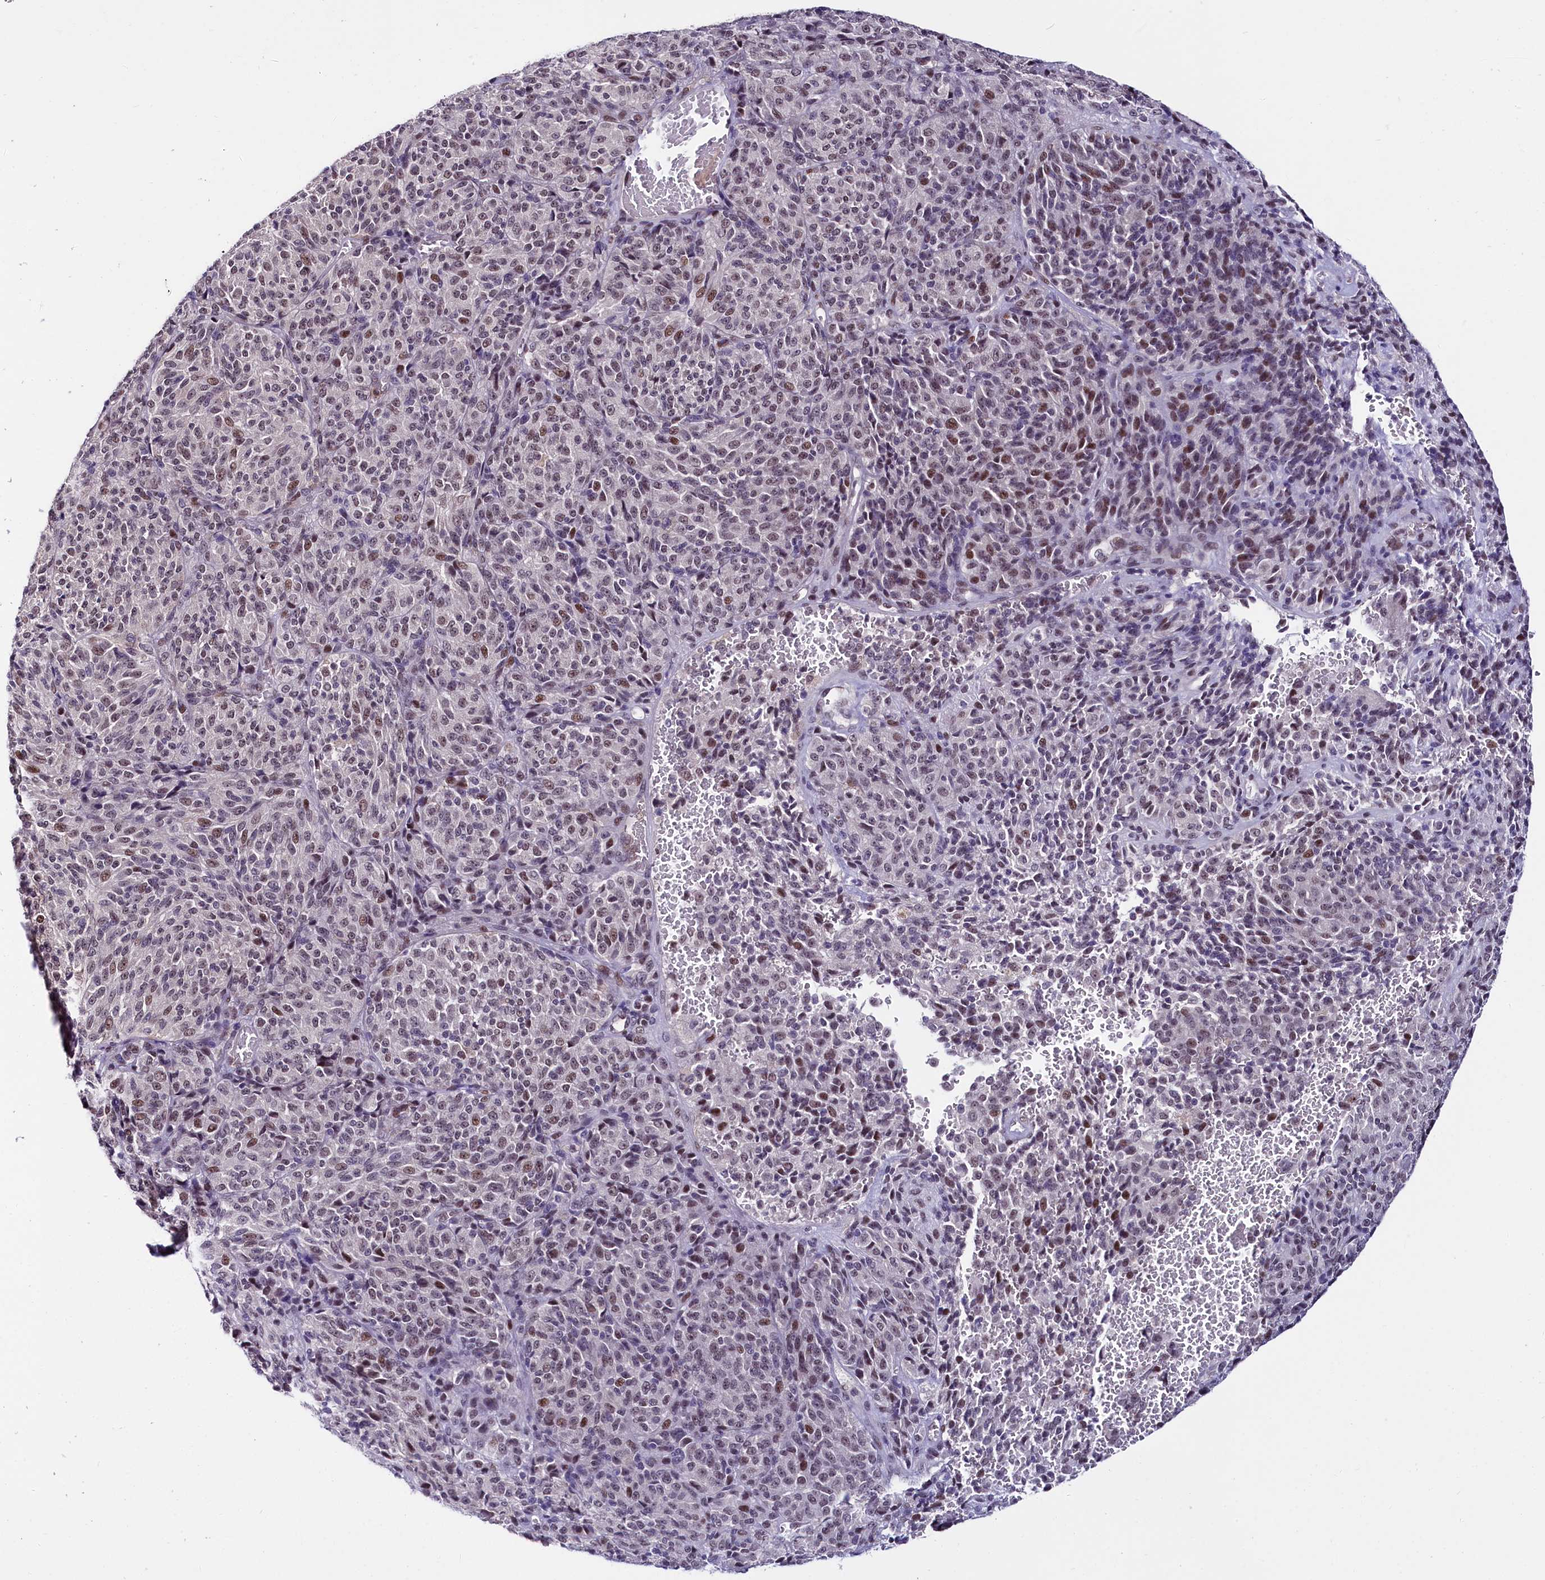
{"staining": {"intensity": "moderate", "quantity": "<25%", "location": "nuclear"}, "tissue": "melanoma", "cell_type": "Tumor cells", "image_type": "cancer", "snomed": [{"axis": "morphology", "description": "Malignant melanoma, Metastatic site"}, {"axis": "topography", "description": "Brain"}], "caption": "Melanoma stained with a brown dye exhibits moderate nuclear positive staining in about <25% of tumor cells.", "gene": "SCAF11", "patient": {"sex": "female", "age": 56}}